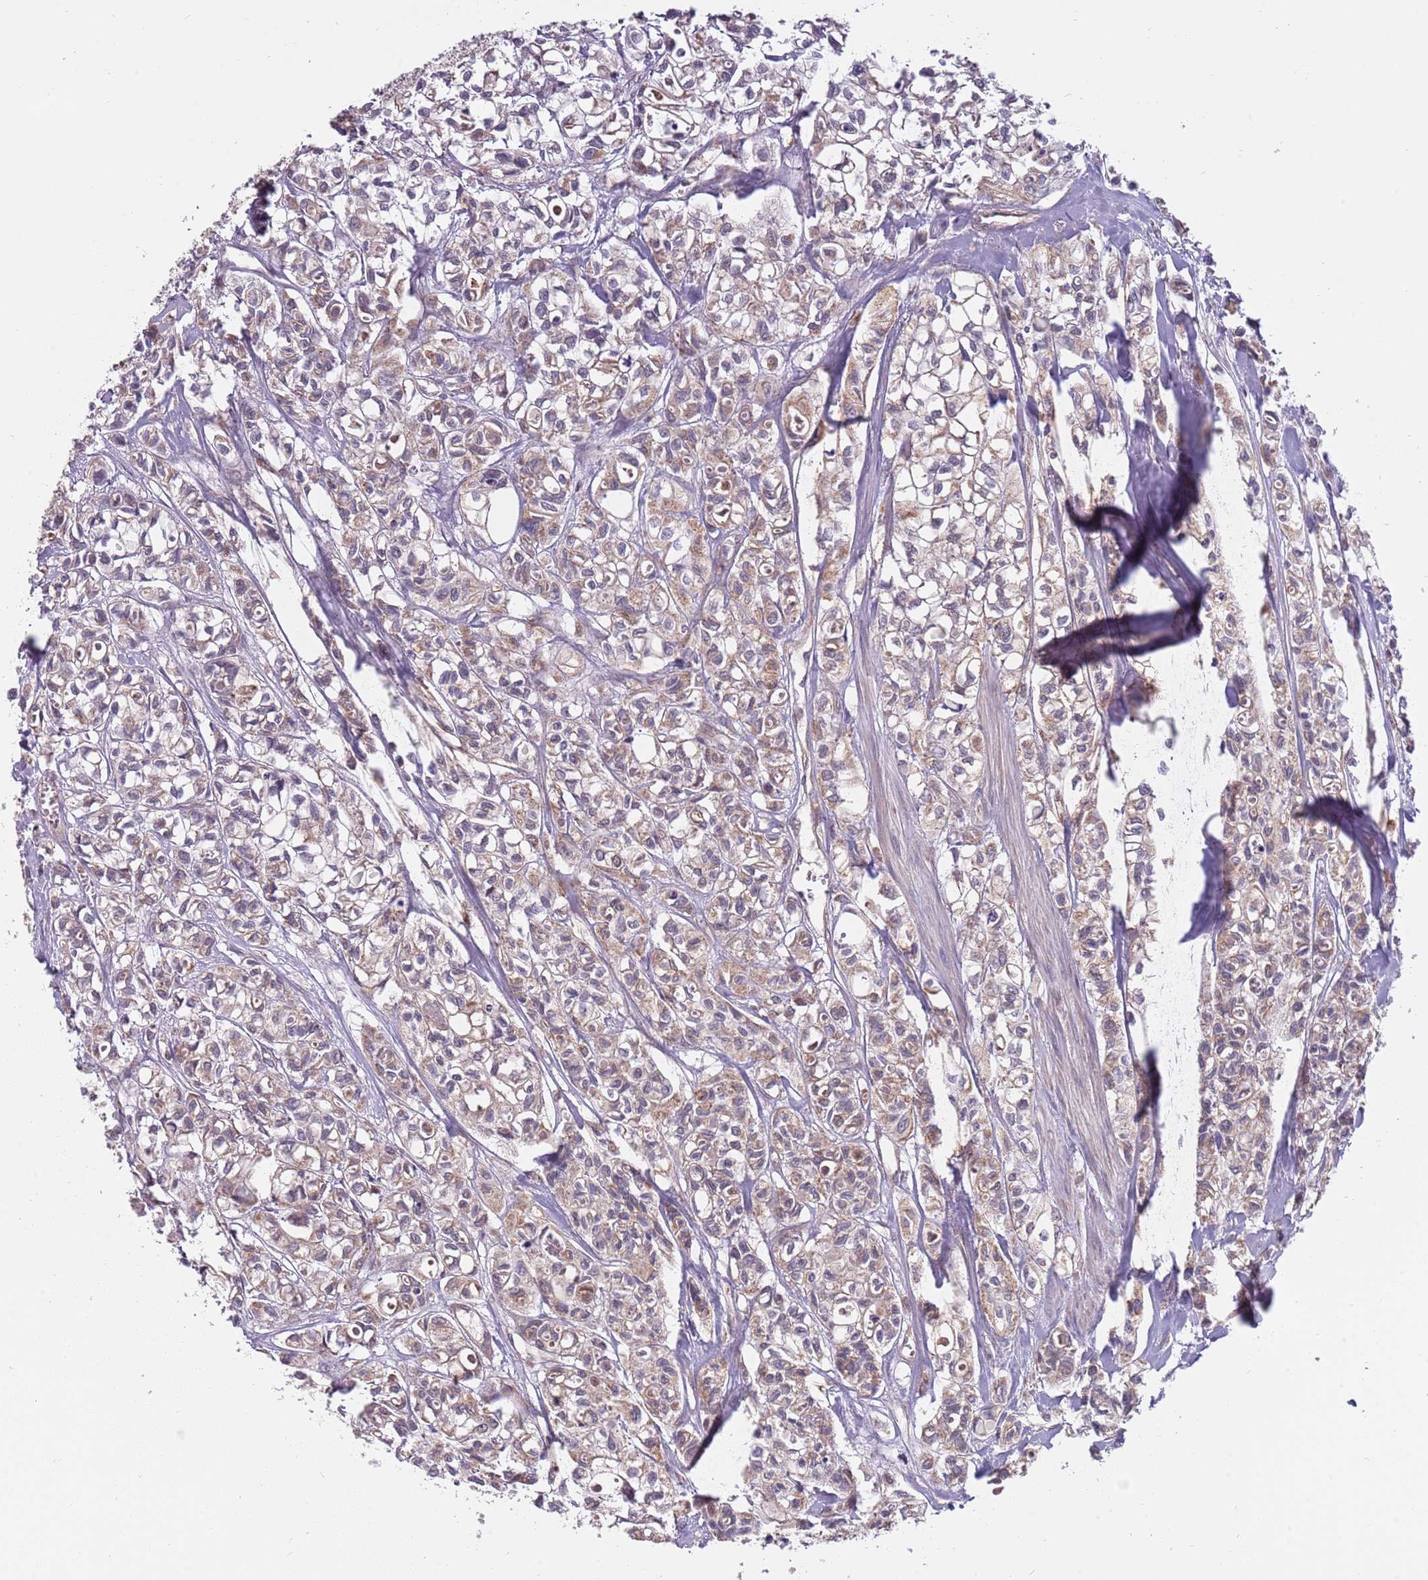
{"staining": {"intensity": "moderate", "quantity": "25%-75%", "location": "cytoplasmic/membranous"}, "tissue": "urothelial cancer", "cell_type": "Tumor cells", "image_type": "cancer", "snomed": [{"axis": "morphology", "description": "Urothelial carcinoma, High grade"}, {"axis": "topography", "description": "Urinary bladder"}], "caption": "Moderate cytoplasmic/membranous expression is identified in about 25%-75% of tumor cells in urothelial cancer.", "gene": "RNF181", "patient": {"sex": "male", "age": 67}}